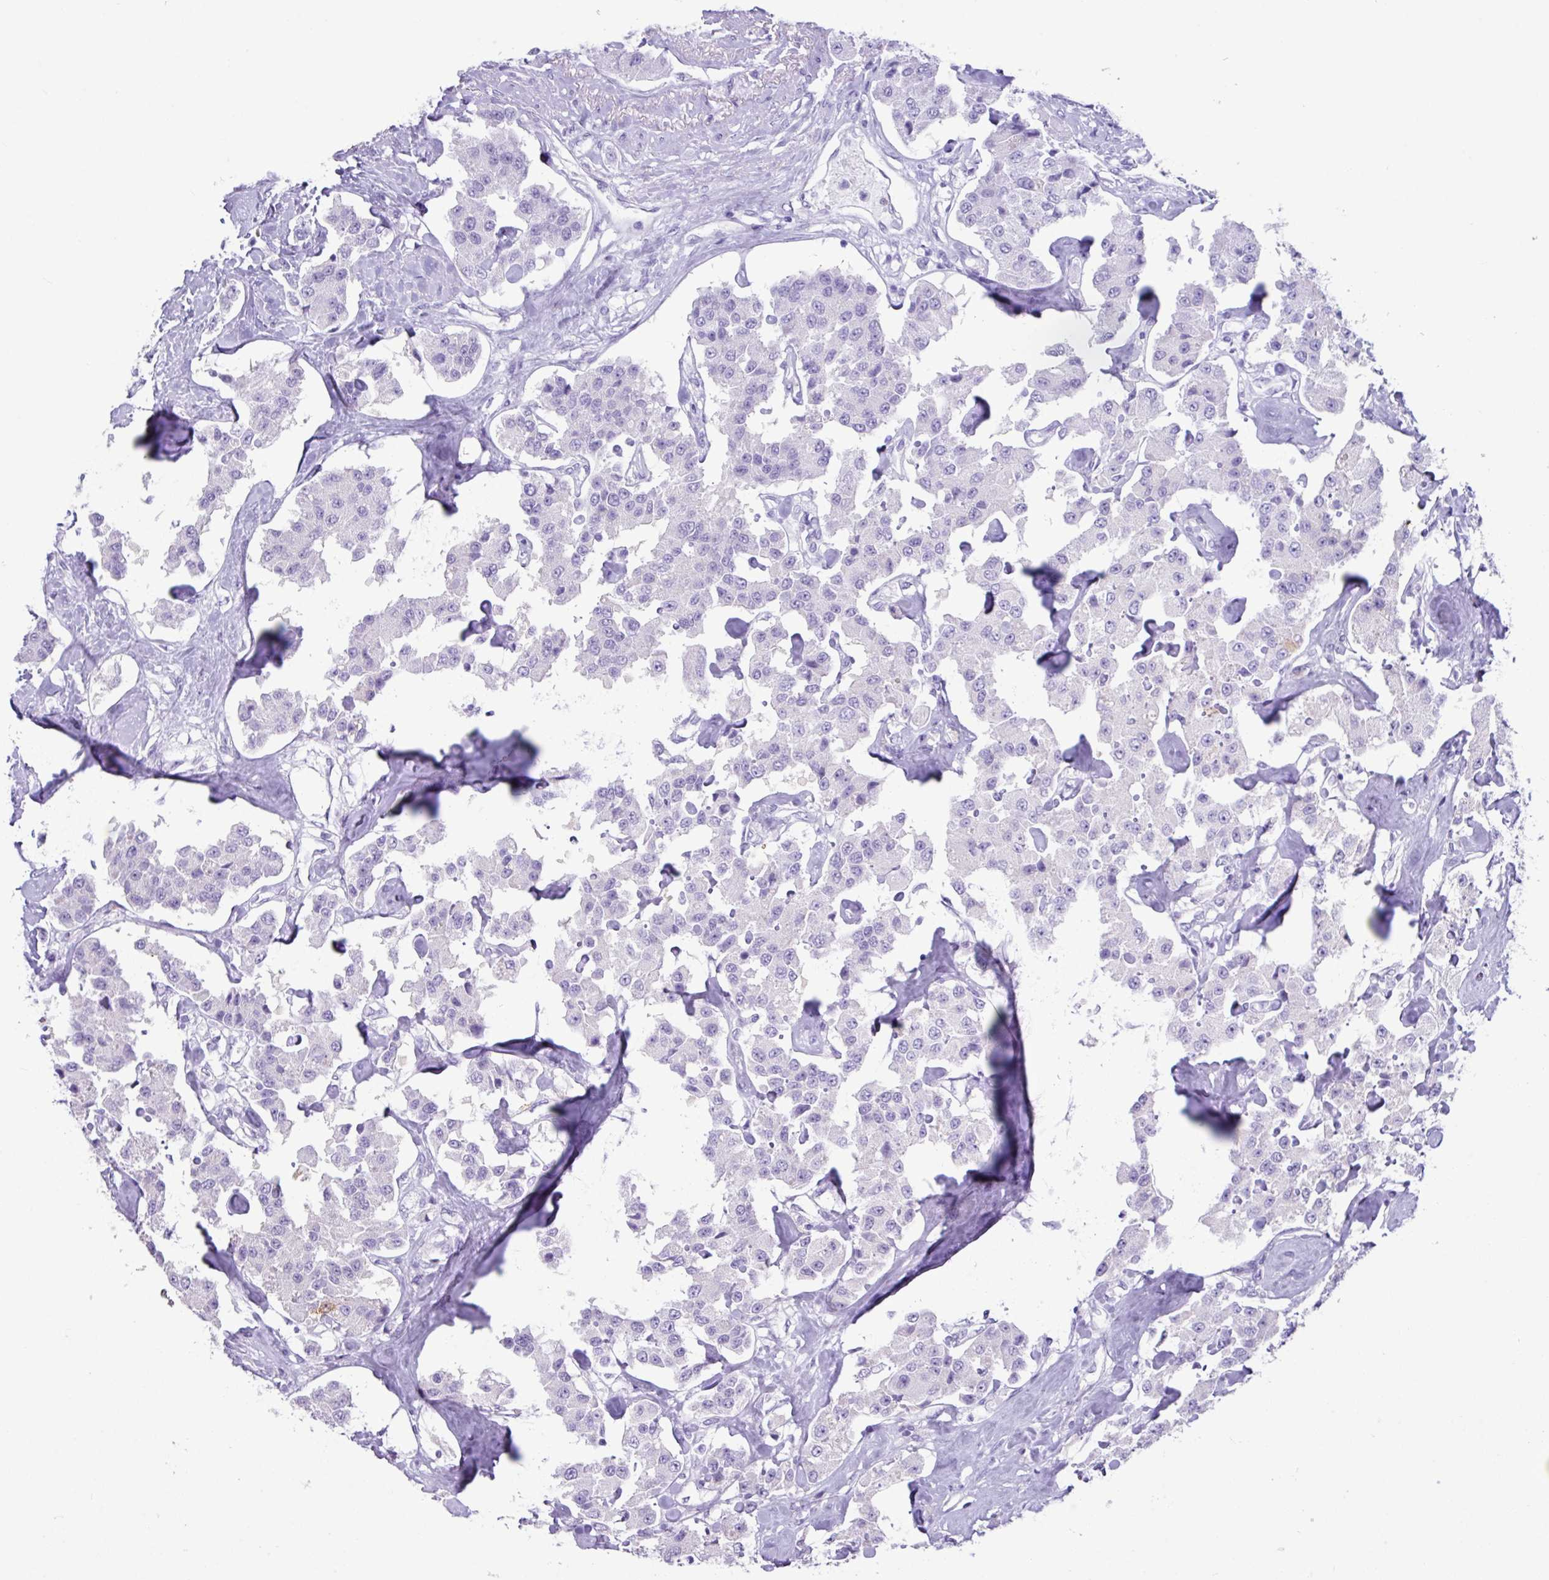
{"staining": {"intensity": "negative", "quantity": "none", "location": "none"}, "tissue": "carcinoid", "cell_type": "Tumor cells", "image_type": "cancer", "snomed": [{"axis": "morphology", "description": "Carcinoid, malignant, NOS"}, {"axis": "topography", "description": "Pancreas"}], "caption": "This is an immunohistochemistry micrograph of human carcinoid. There is no expression in tumor cells.", "gene": "ZNF524", "patient": {"sex": "male", "age": 41}}